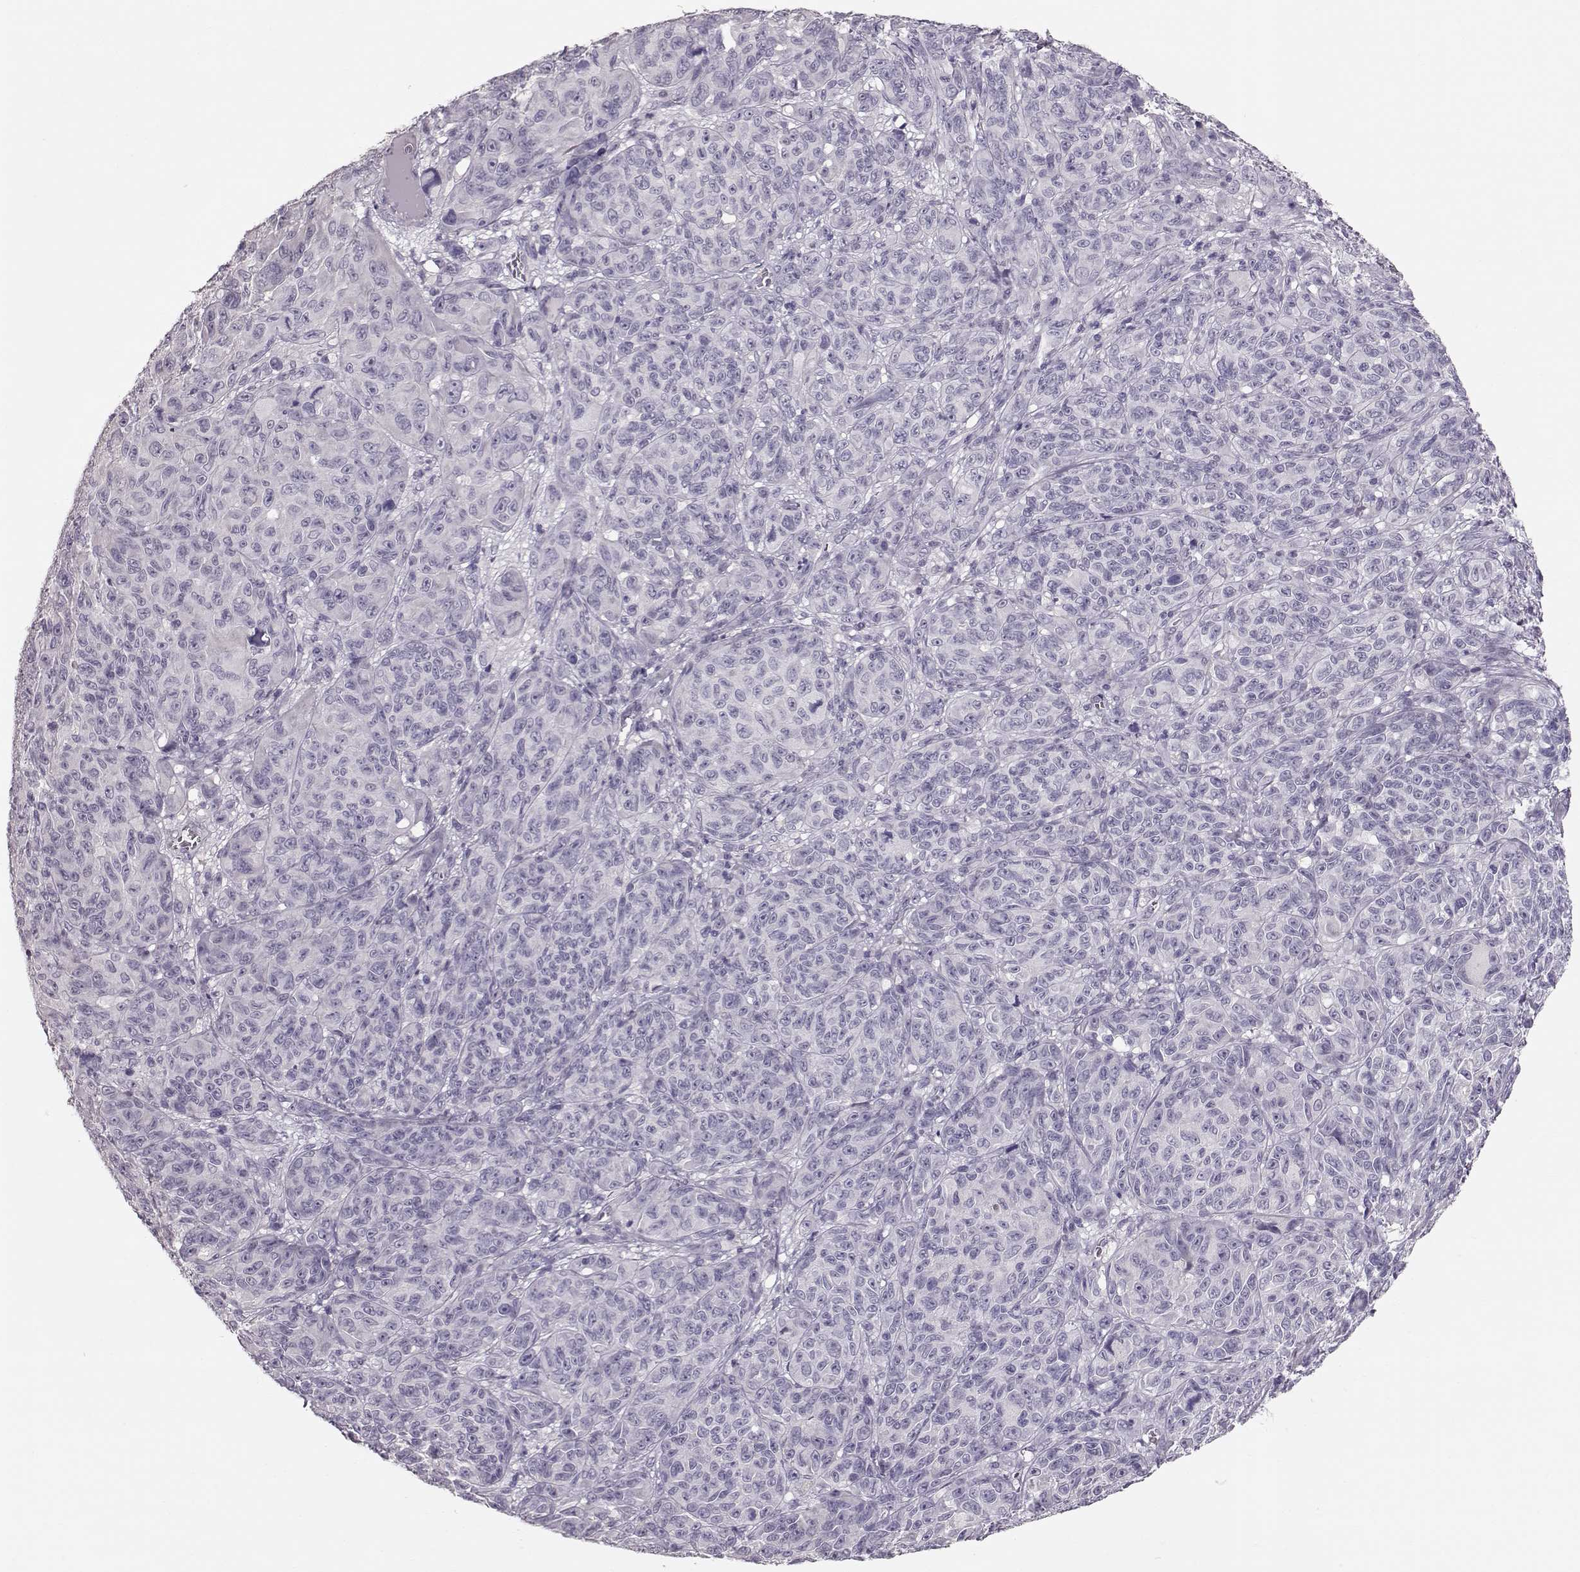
{"staining": {"intensity": "negative", "quantity": "none", "location": "none"}, "tissue": "melanoma", "cell_type": "Tumor cells", "image_type": "cancer", "snomed": [{"axis": "morphology", "description": "Malignant melanoma, NOS"}, {"axis": "topography", "description": "Vulva, labia, clitoris and Bartholin´s gland, NO"}], "caption": "Tumor cells show no significant positivity in malignant melanoma. (Stains: DAB immunohistochemistry (IHC) with hematoxylin counter stain, Microscopy: brightfield microscopy at high magnification).", "gene": "POU1F1", "patient": {"sex": "female", "age": 75}}